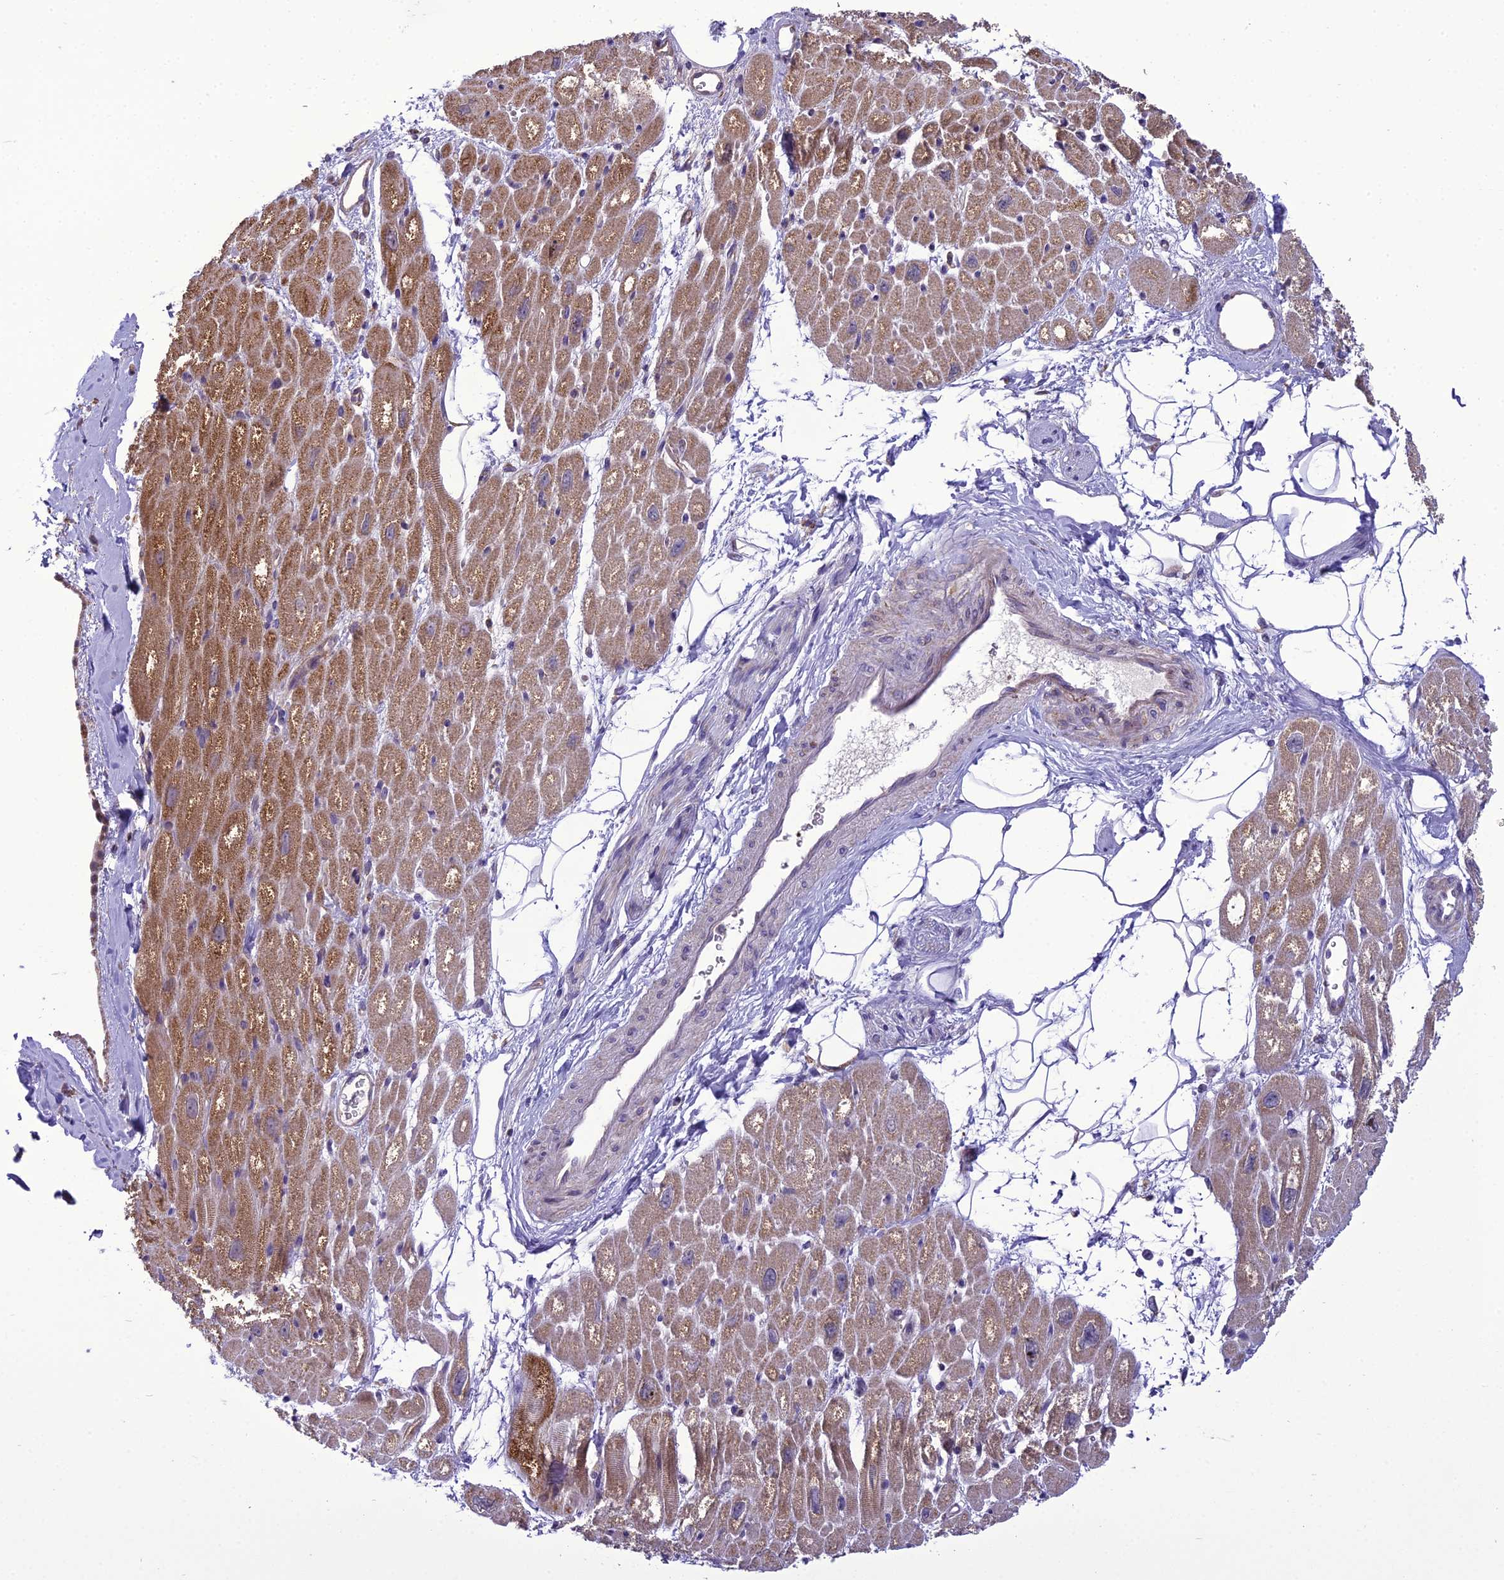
{"staining": {"intensity": "moderate", "quantity": "25%-75%", "location": "cytoplasmic/membranous"}, "tissue": "heart muscle", "cell_type": "Cardiomyocytes", "image_type": "normal", "snomed": [{"axis": "morphology", "description": "Normal tissue, NOS"}, {"axis": "topography", "description": "Heart"}], "caption": "The micrograph exhibits staining of normal heart muscle, revealing moderate cytoplasmic/membranous protein expression (brown color) within cardiomyocytes.", "gene": "ENSG00000260272", "patient": {"sex": "male", "age": 50}}